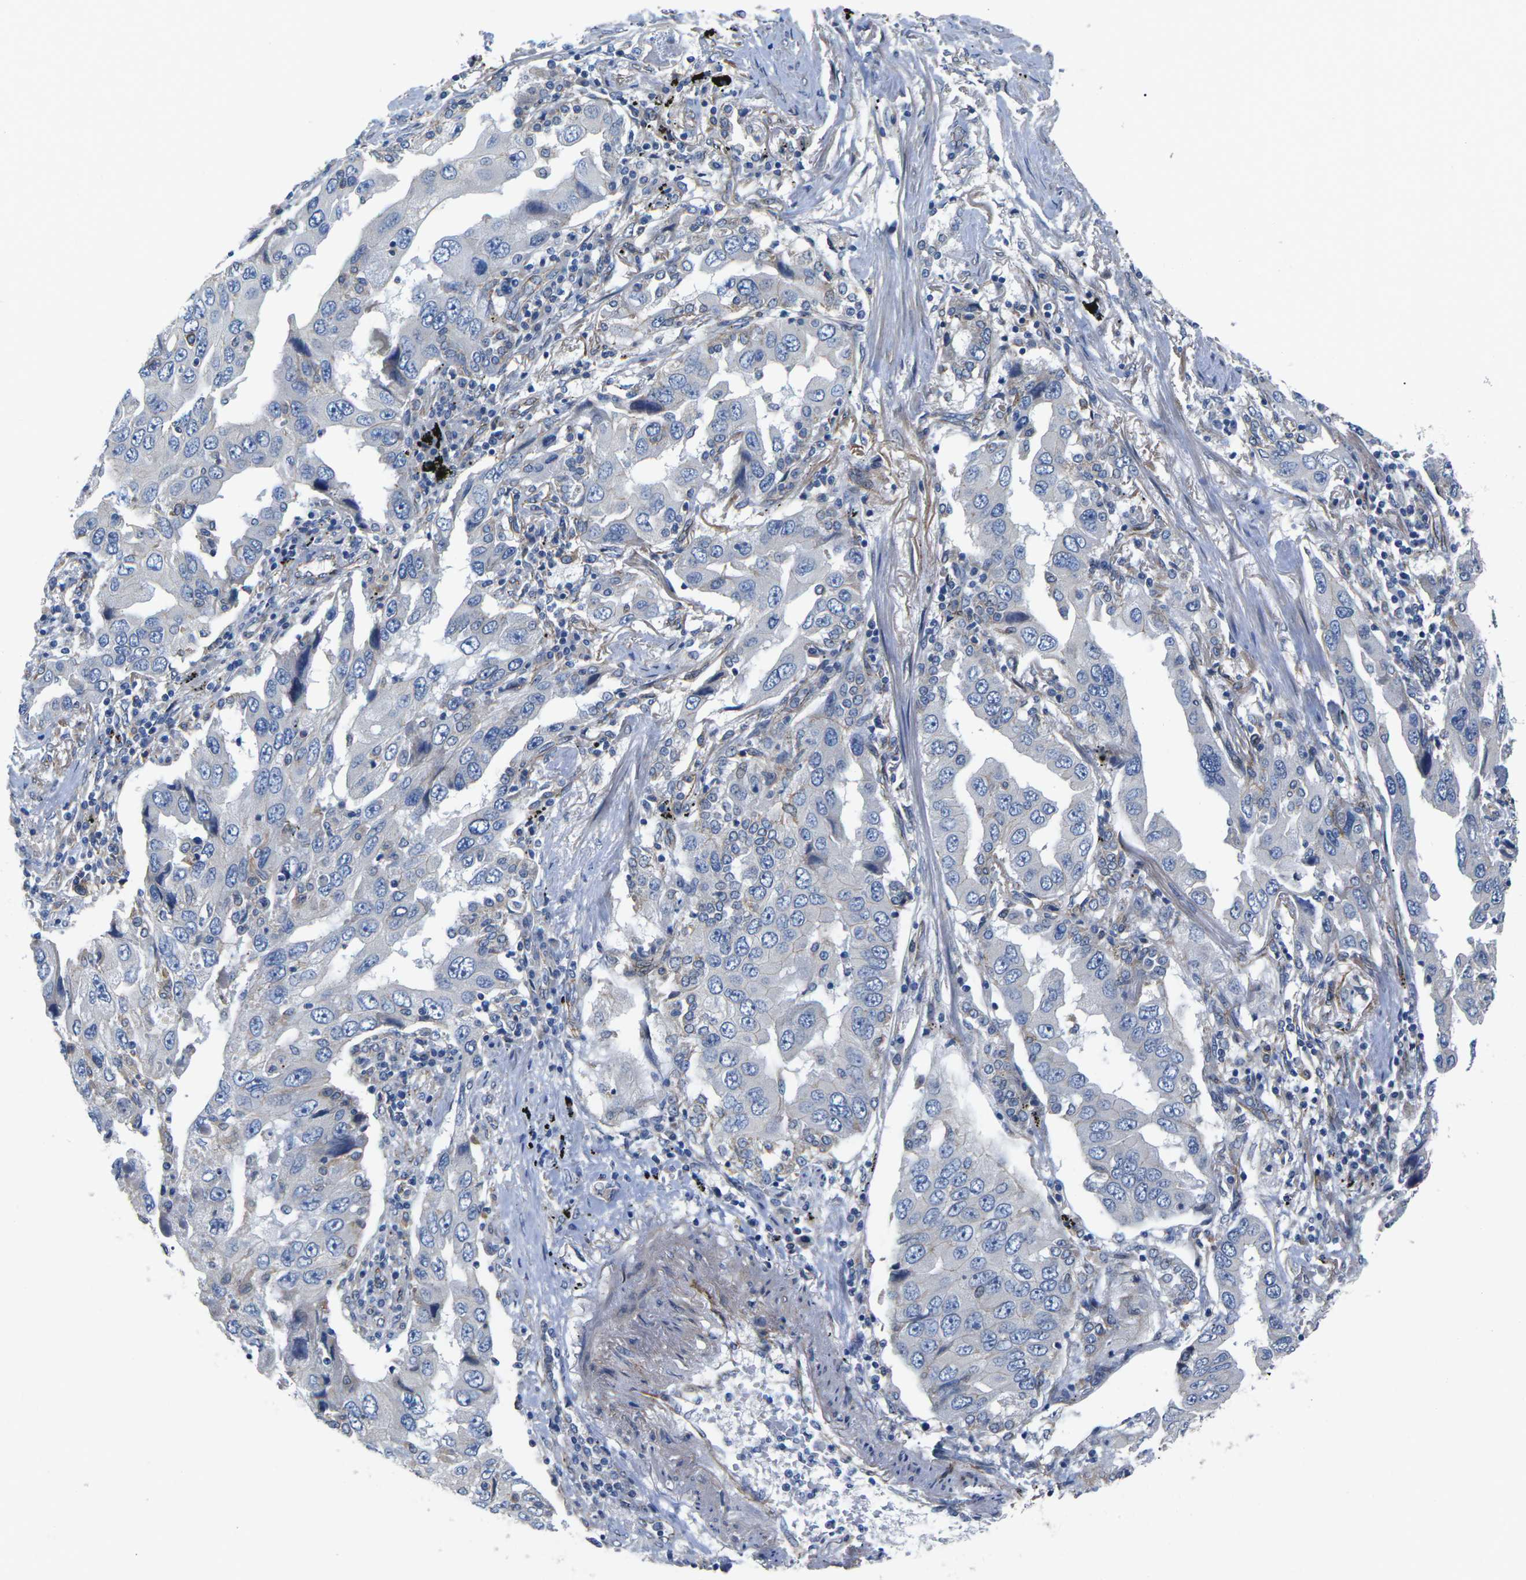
{"staining": {"intensity": "negative", "quantity": "none", "location": "none"}, "tissue": "lung cancer", "cell_type": "Tumor cells", "image_type": "cancer", "snomed": [{"axis": "morphology", "description": "Adenocarcinoma, NOS"}, {"axis": "topography", "description": "Lung"}], "caption": "This is a photomicrograph of immunohistochemistry (IHC) staining of lung cancer (adenocarcinoma), which shows no positivity in tumor cells.", "gene": "CTNND1", "patient": {"sex": "female", "age": 65}}